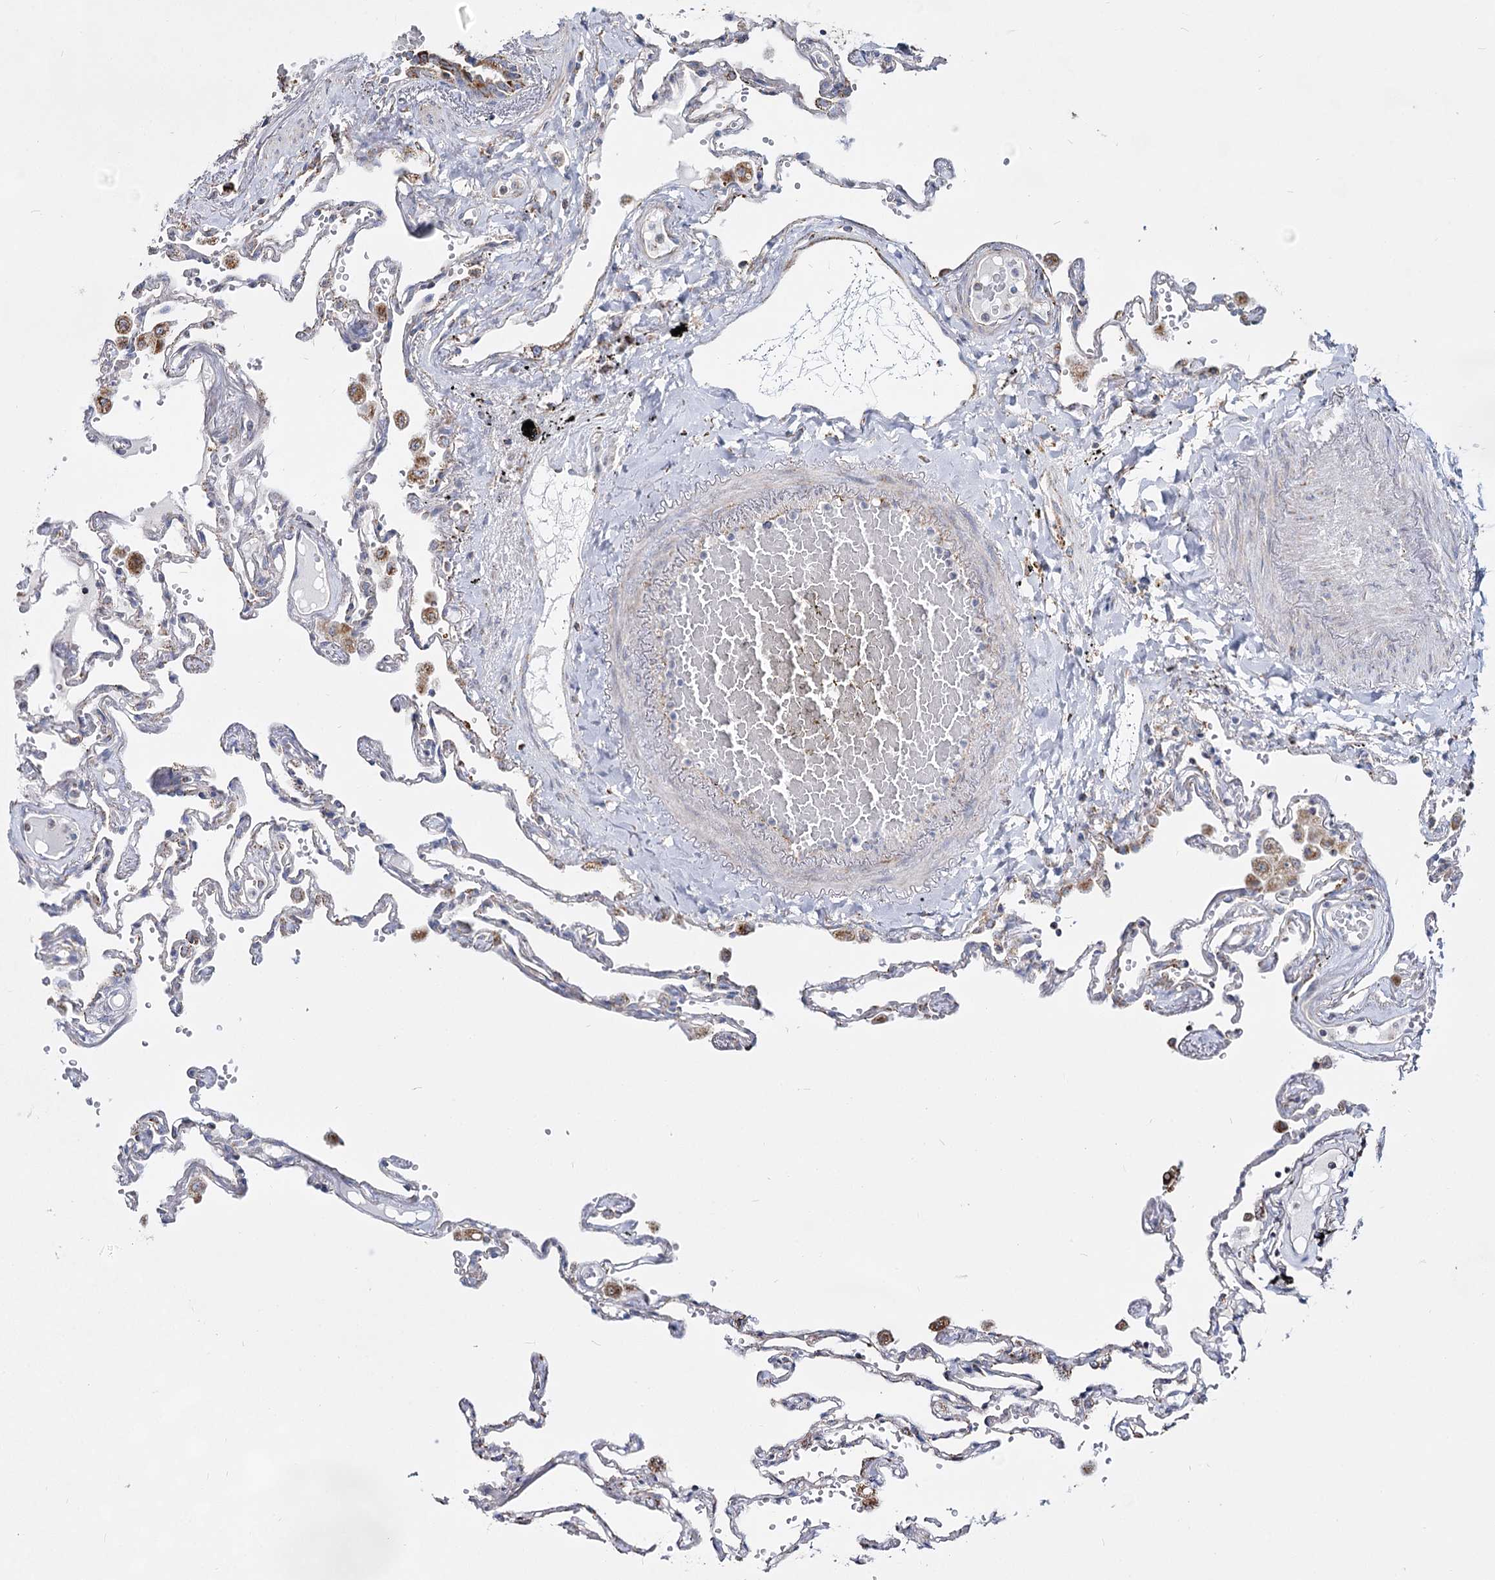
{"staining": {"intensity": "moderate", "quantity": "<25%", "location": "cytoplasmic/membranous"}, "tissue": "lung", "cell_type": "Alveolar cells", "image_type": "normal", "snomed": [{"axis": "morphology", "description": "Normal tissue, NOS"}, {"axis": "topography", "description": "Lung"}], "caption": "An IHC micrograph of unremarkable tissue is shown. Protein staining in brown highlights moderate cytoplasmic/membranous positivity in lung within alveolar cells.", "gene": "CCDC73", "patient": {"sex": "female", "age": 67}}